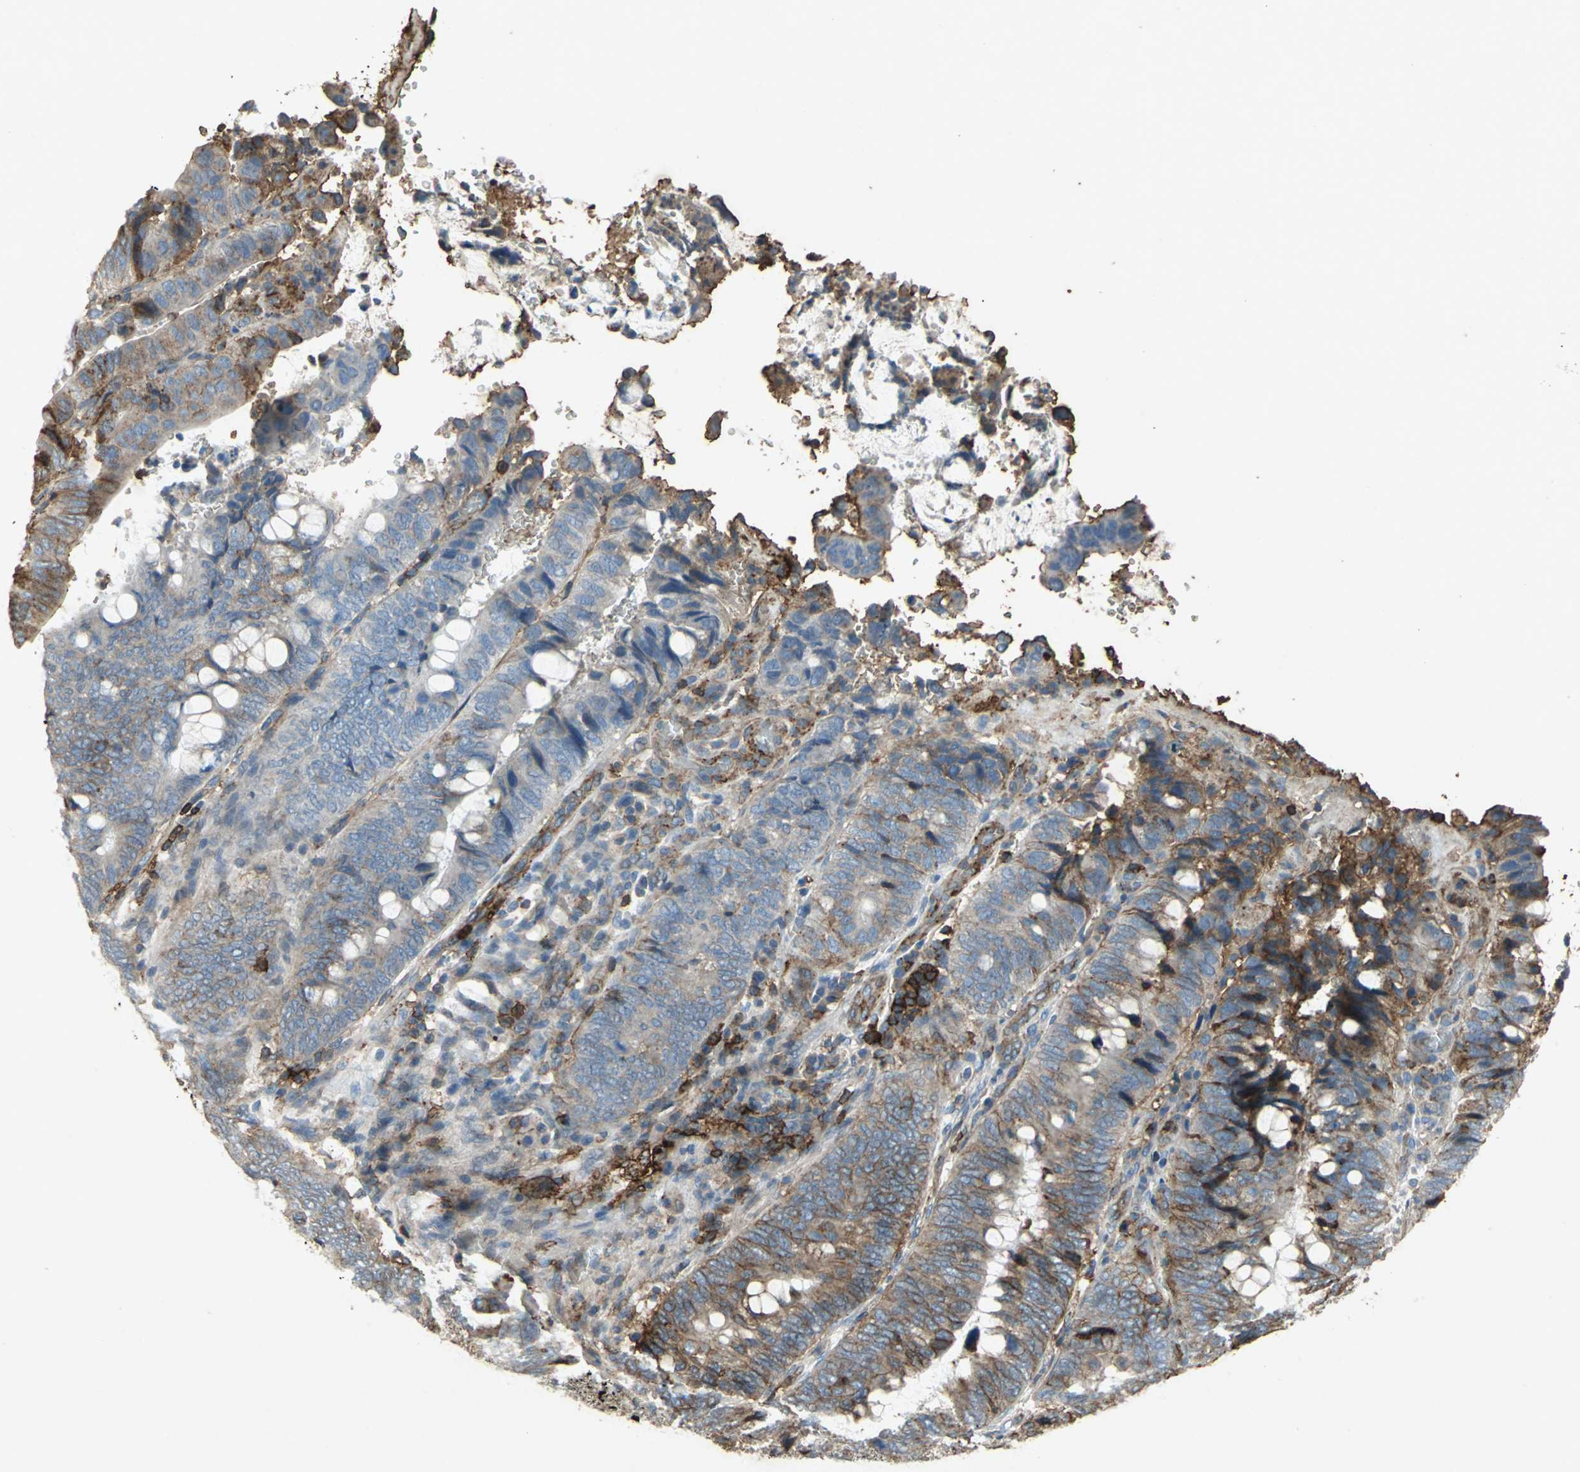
{"staining": {"intensity": "strong", "quantity": "25%-75%", "location": "cytoplasmic/membranous"}, "tissue": "colorectal cancer", "cell_type": "Tumor cells", "image_type": "cancer", "snomed": [{"axis": "morphology", "description": "Normal tissue, NOS"}, {"axis": "morphology", "description": "Adenocarcinoma, NOS"}, {"axis": "topography", "description": "Rectum"}, {"axis": "topography", "description": "Peripheral nerve tissue"}], "caption": "Human adenocarcinoma (colorectal) stained with a protein marker reveals strong staining in tumor cells.", "gene": "CCR6", "patient": {"sex": "male", "age": 92}}